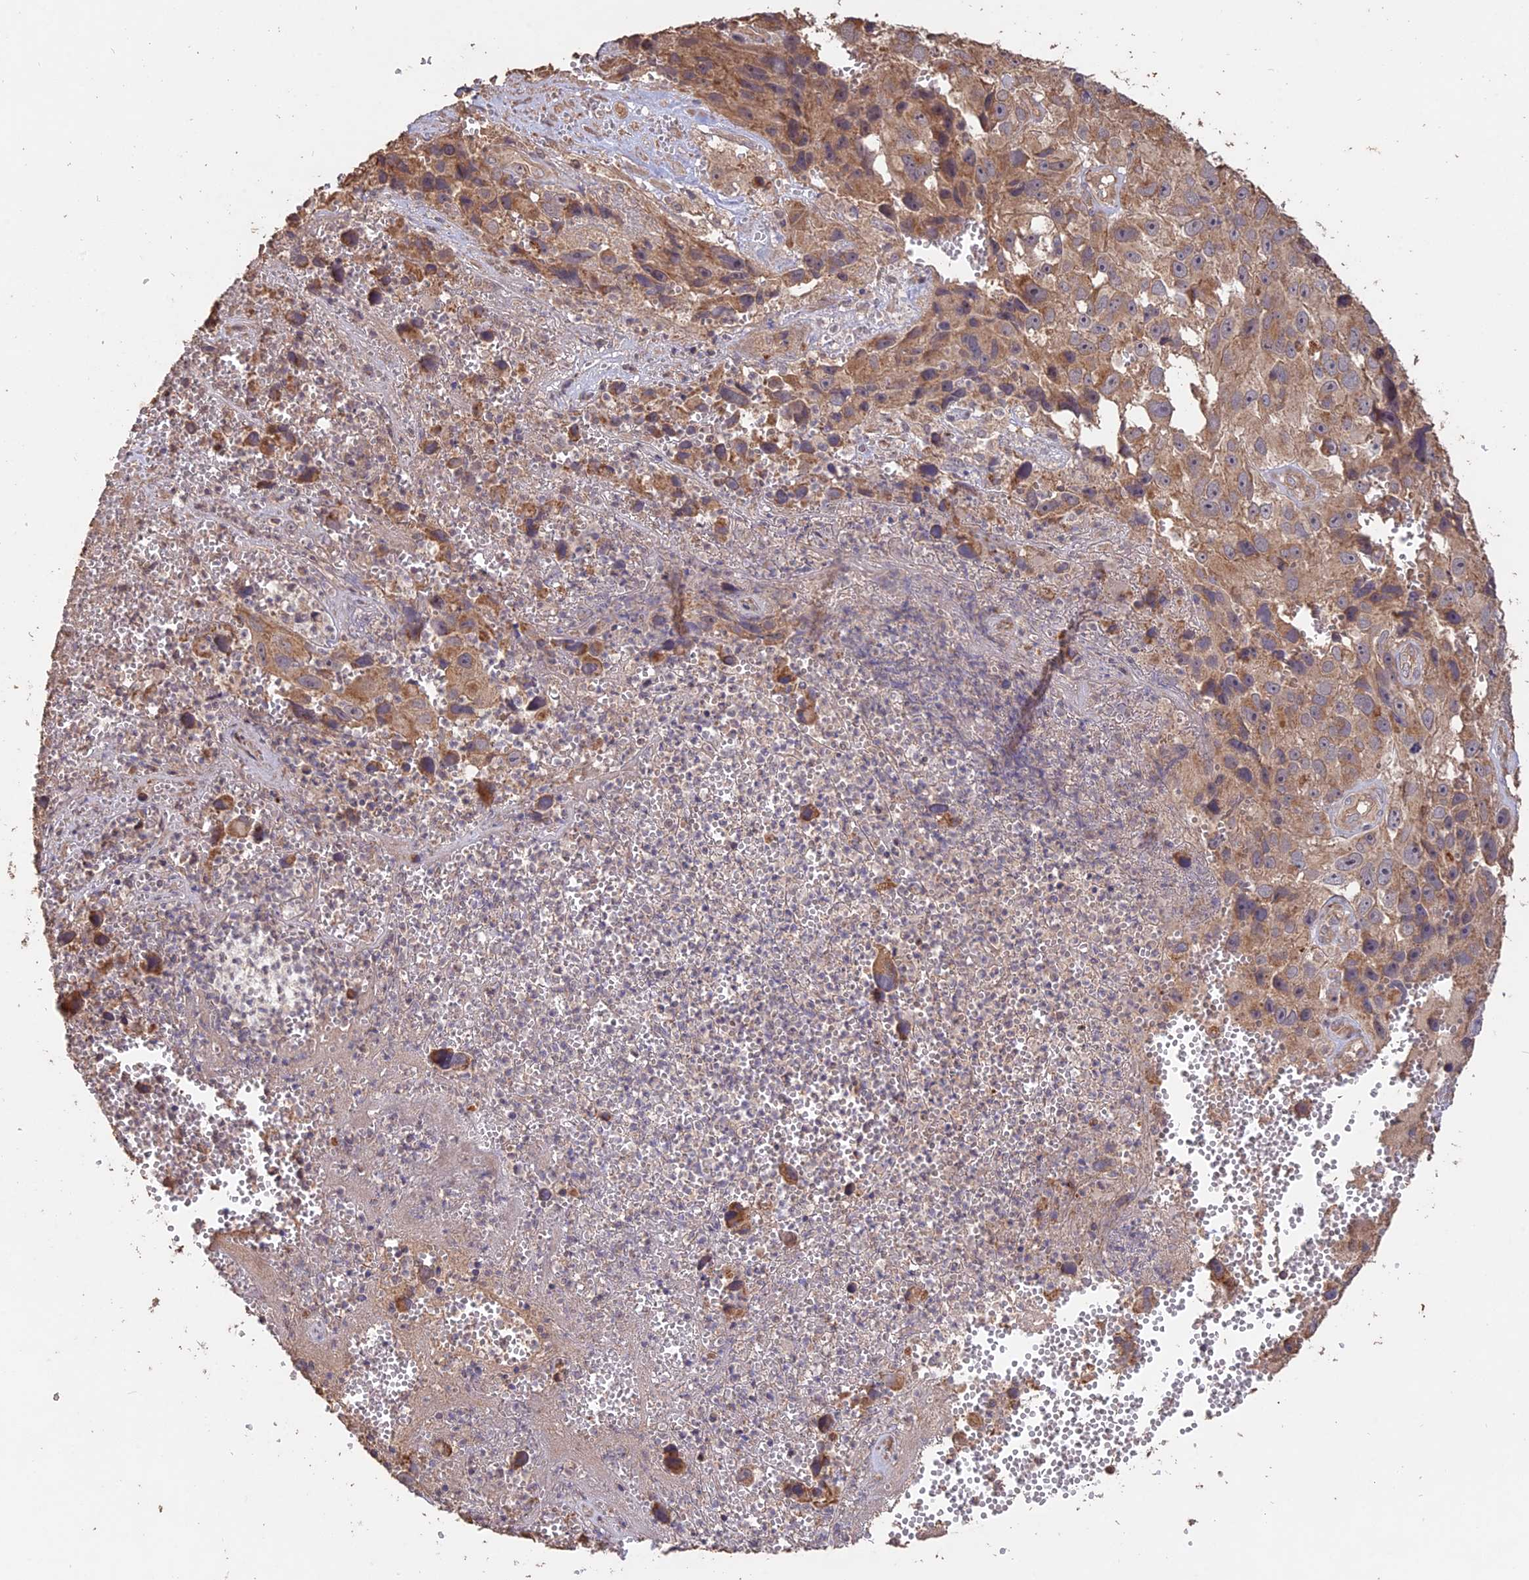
{"staining": {"intensity": "moderate", "quantity": ">75%", "location": "cytoplasmic/membranous"}, "tissue": "melanoma", "cell_type": "Tumor cells", "image_type": "cancer", "snomed": [{"axis": "morphology", "description": "Malignant melanoma, NOS"}, {"axis": "topography", "description": "Skin"}], "caption": "Immunohistochemical staining of human melanoma exhibits medium levels of moderate cytoplasmic/membranous protein expression in approximately >75% of tumor cells.", "gene": "LAYN", "patient": {"sex": "male", "age": 84}}